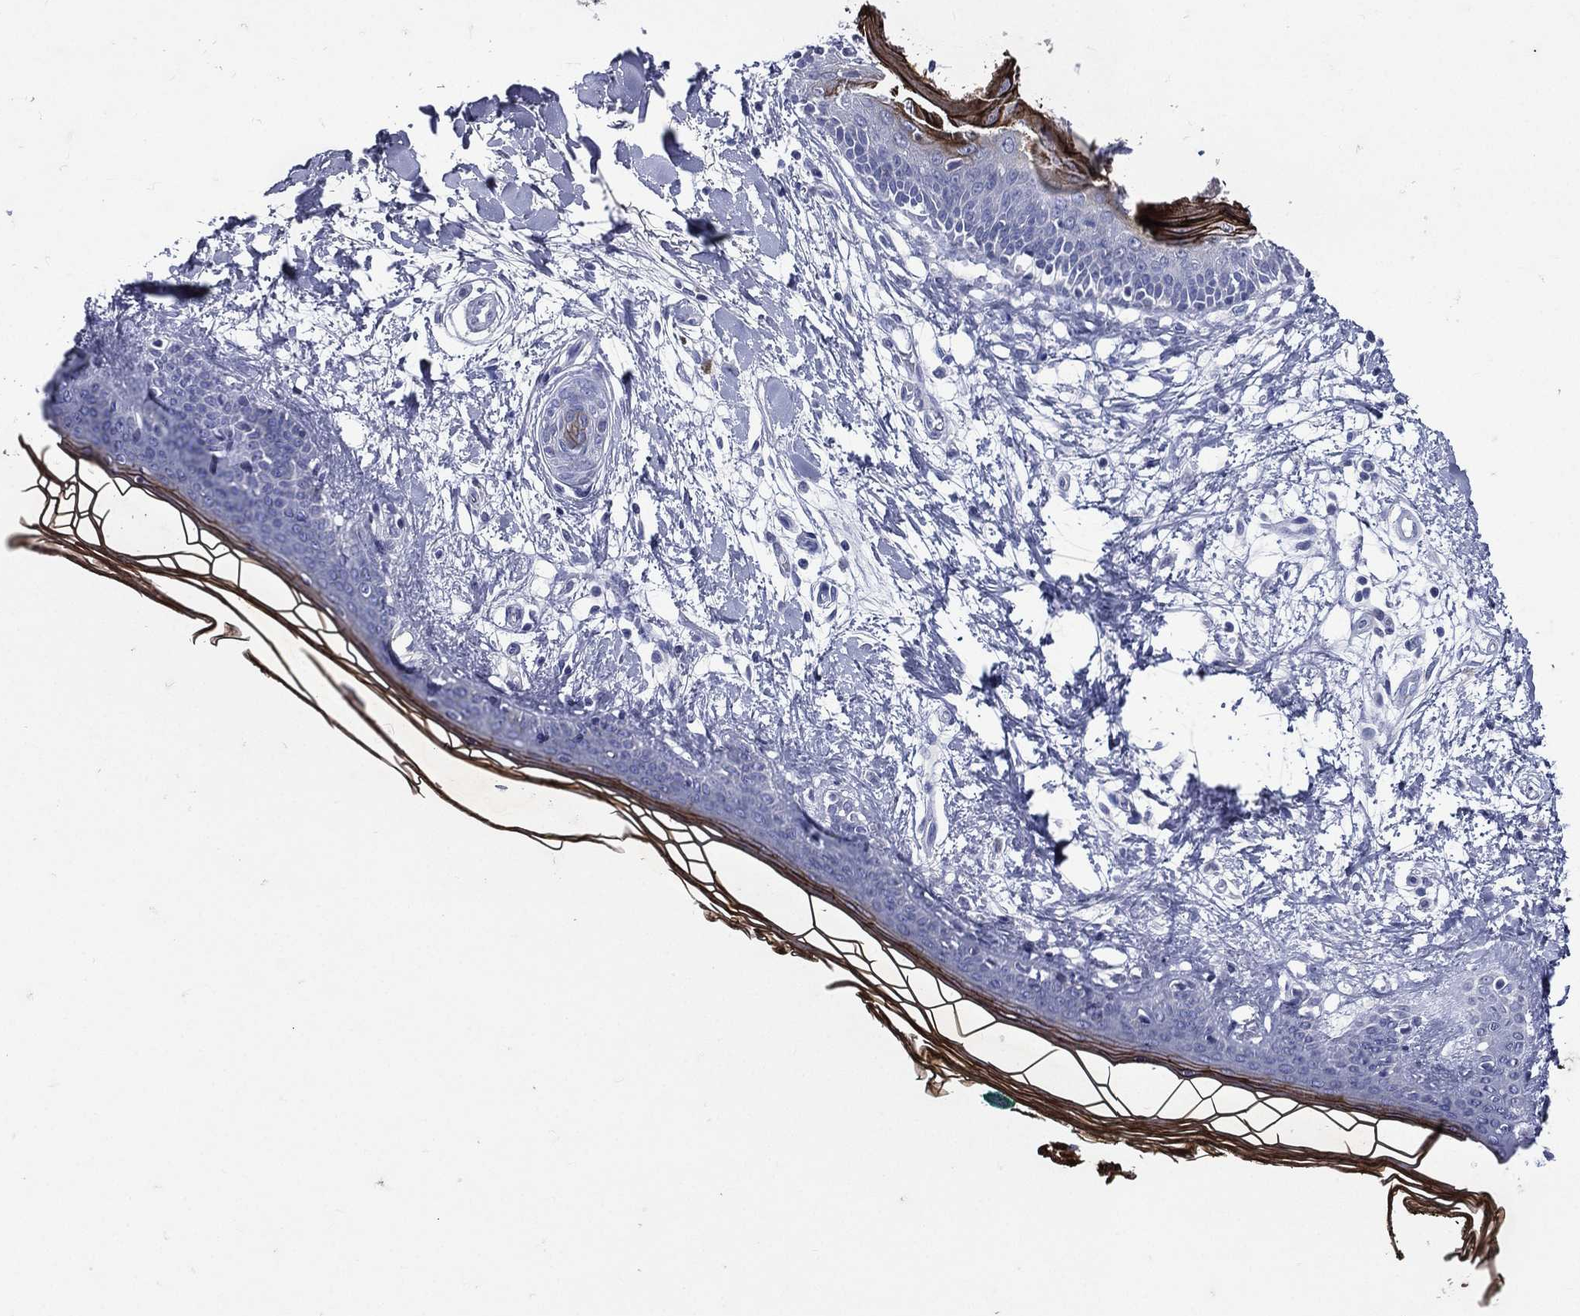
{"staining": {"intensity": "negative", "quantity": "none", "location": "none"}, "tissue": "skin", "cell_type": "Fibroblasts", "image_type": "normal", "snomed": [{"axis": "morphology", "description": "Normal tissue, NOS"}, {"axis": "morphology", "description": "Malignant melanoma, NOS"}, {"axis": "topography", "description": "Skin"}], "caption": "This is an IHC image of unremarkable skin. There is no staining in fibroblasts.", "gene": "TGM1", "patient": {"sex": "female", "age": 34}}